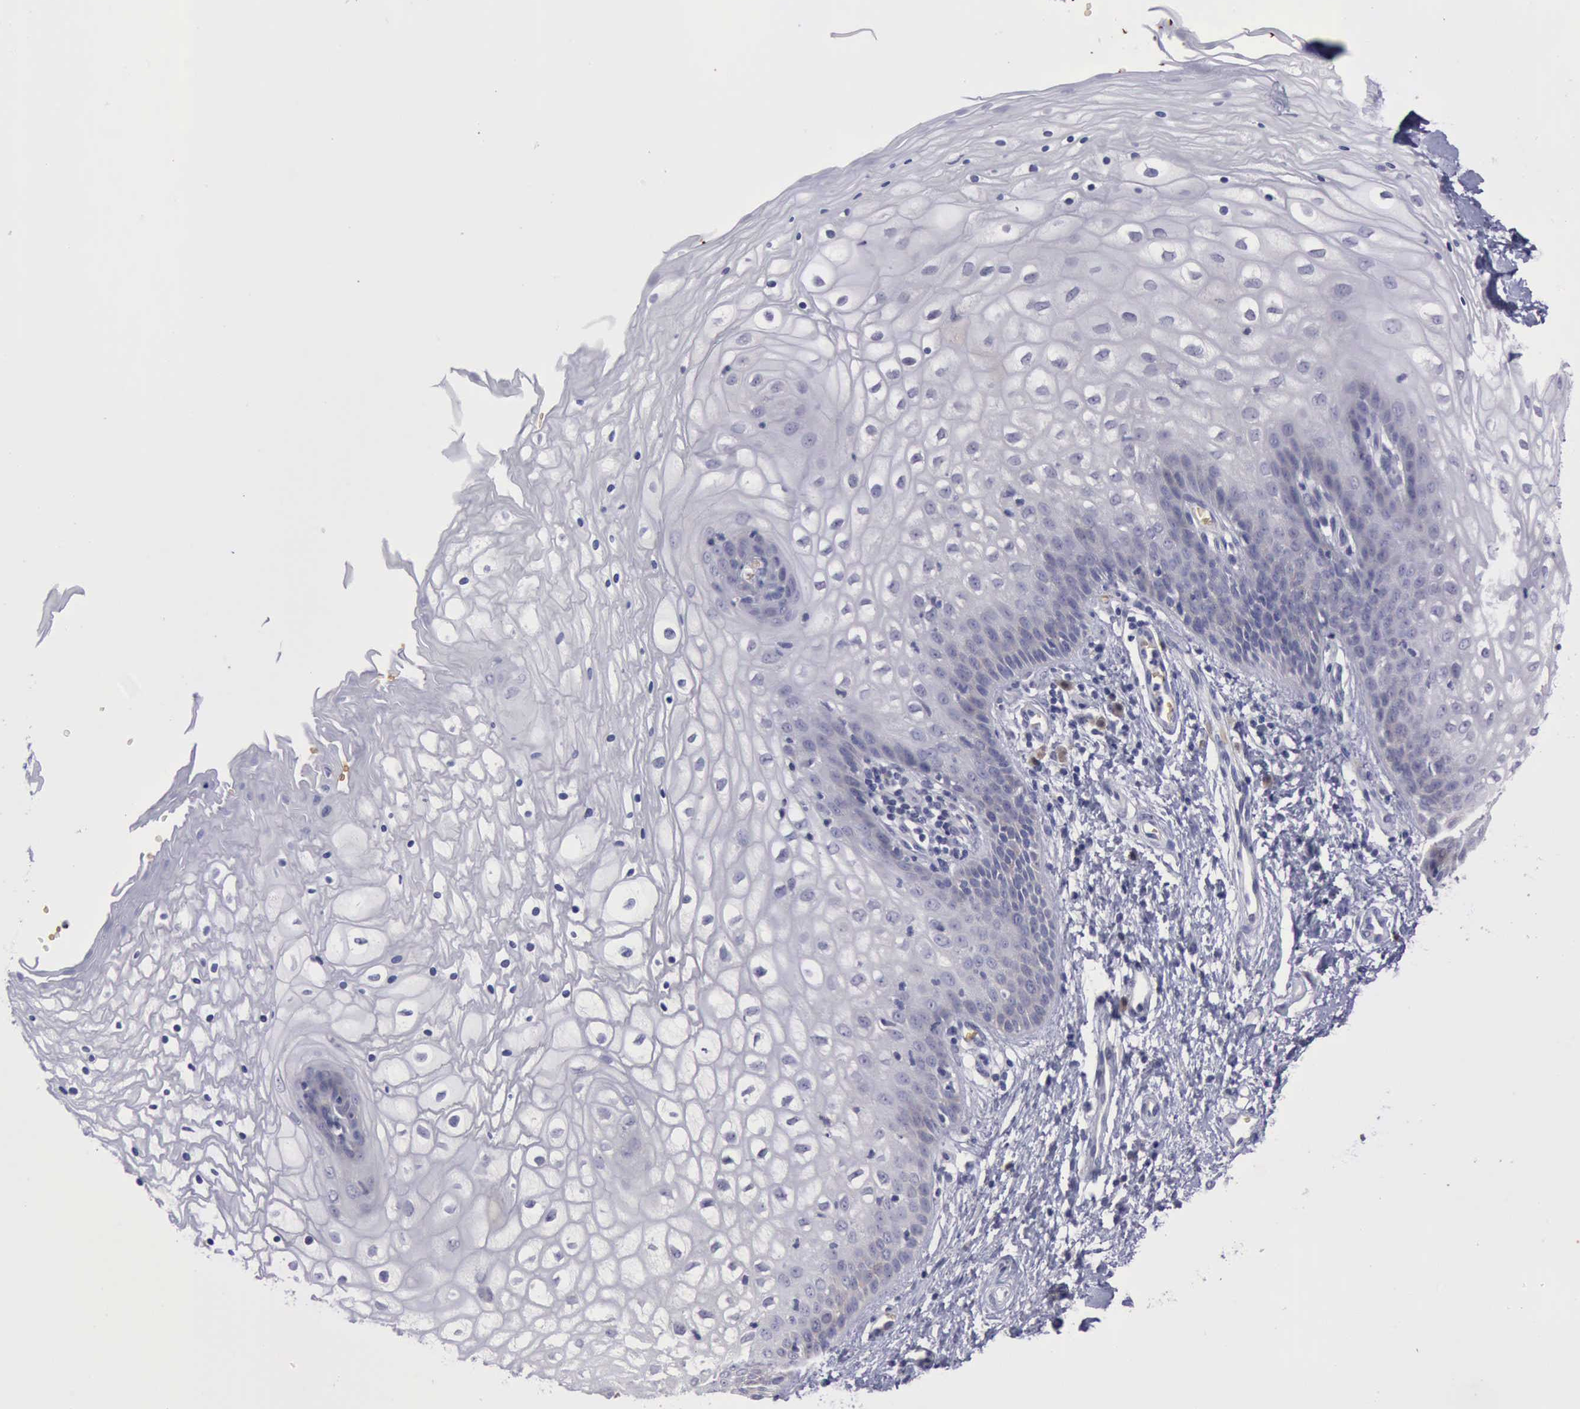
{"staining": {"intensity": "negative", "quantity": "none", "location": "none"}, "tissue": "vagina", "cell_type": "Squamous epithelial cells", "image_type": "normal", "snomed": [{"axis": "morphology", "description": "Normal tissue, NOS"}, {"axis": "topography", "description": "Vagina"}], "caption": "The immunohistochemistry (IHC) histopathology image has no significant positivity in squamous epithelial cells of vagina.", "gene": "CEP128", "patient": {"sex": "female", "age": 34}}